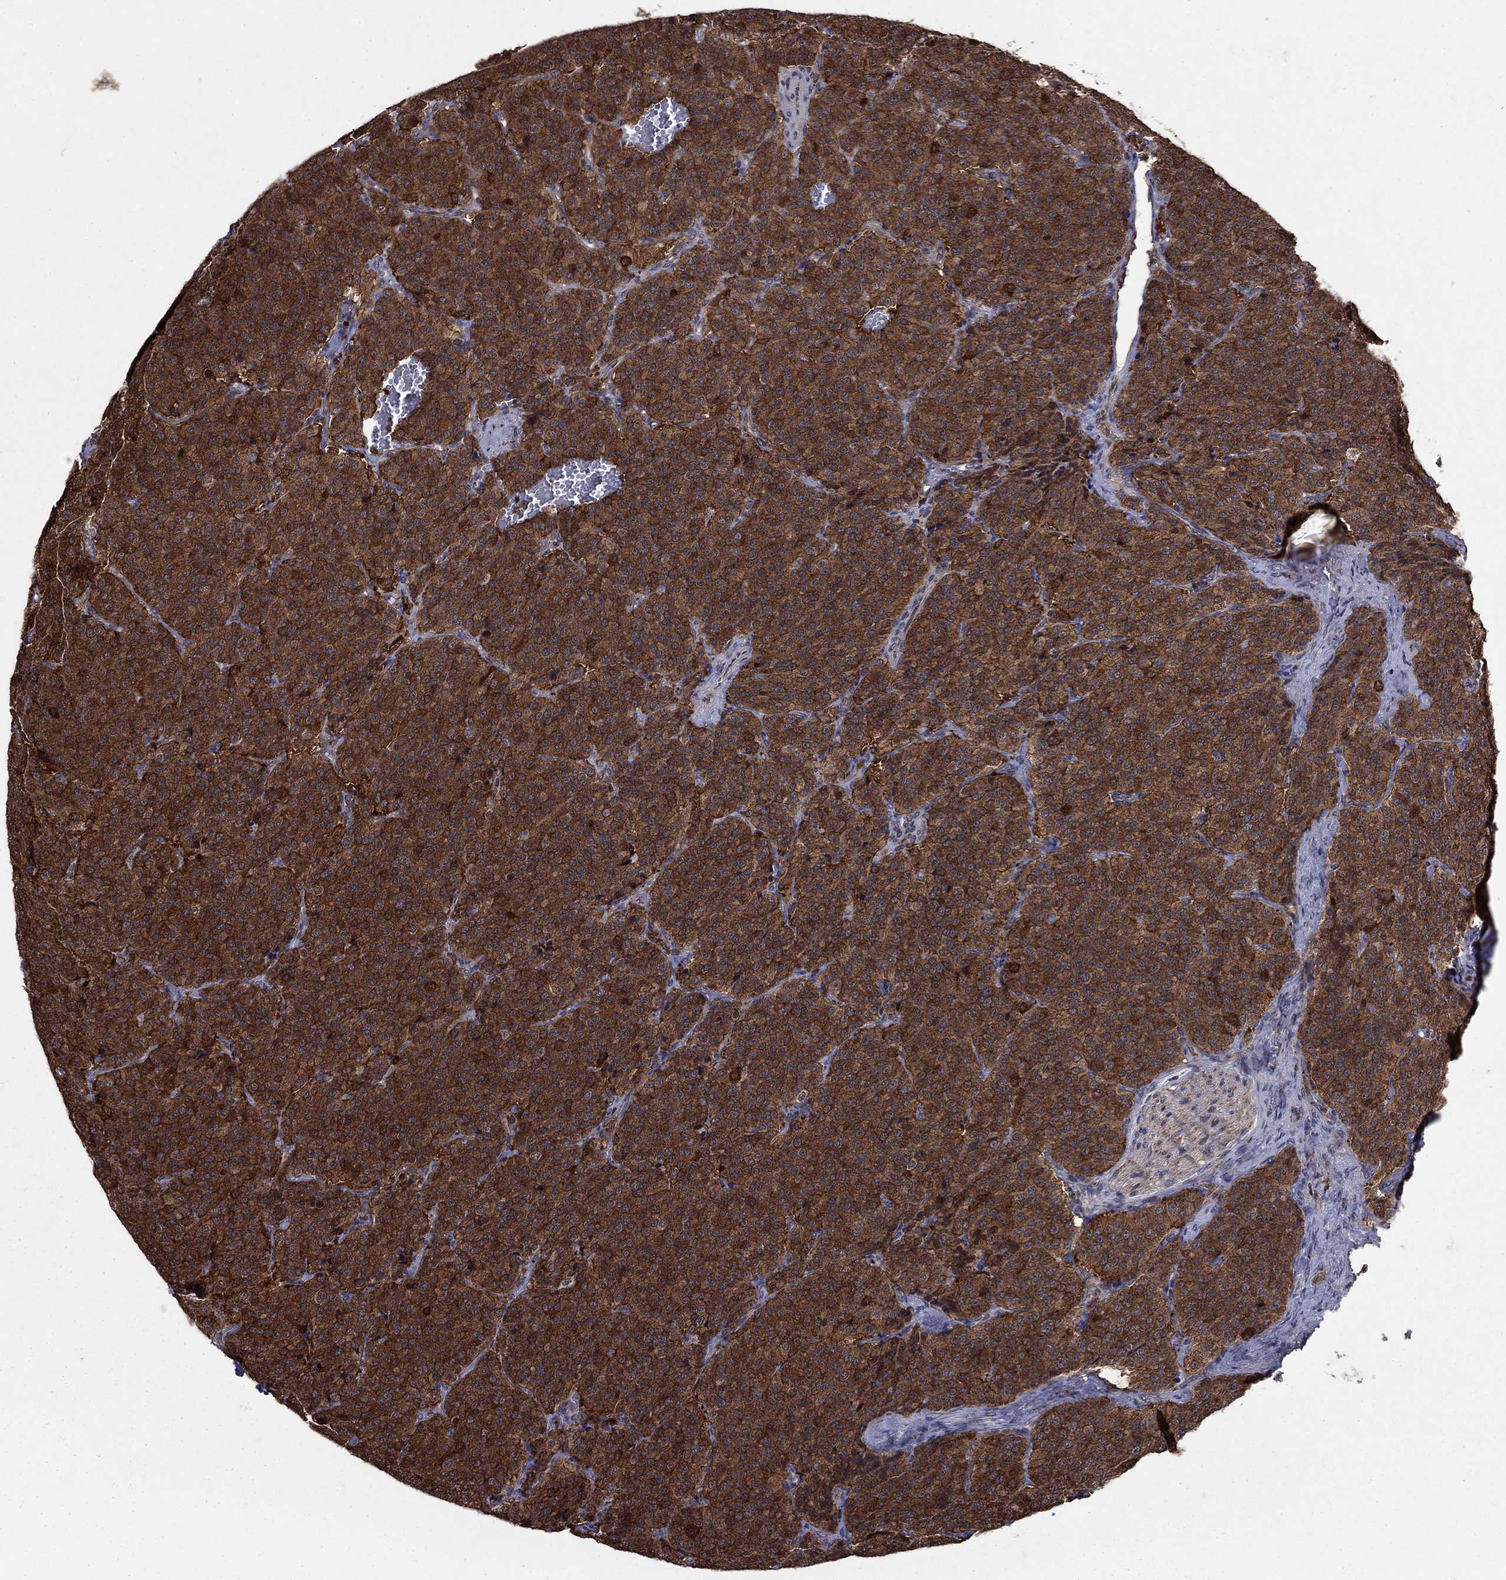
{"staining": {"intensity": "strong", "quantity": ">75%", "location": "cytoplasmic/membranous"}, "tissue": "carcinoid", "cell_type": "Tumor cells", "image_type": "cancer", "snomed": [{"axis": "morphology", "description": "Carcinoid, malignant, NOS"}, {"axis": "topography", "description": "Small intestine"}], "caption": "DAB immunohistochemical staining of malignant carcinoid exhibits strong cytoplasmic/membranous protein positivity in approximately >75% of tumor cells. Using DAB (3,3'-diaminobenzidine) (brown) and hematoxylin (blue) stains, captured at high magnification using brightfield microscopy.", "gene": "CACYBP", "patient": {"sex": "female", "age": 58}}